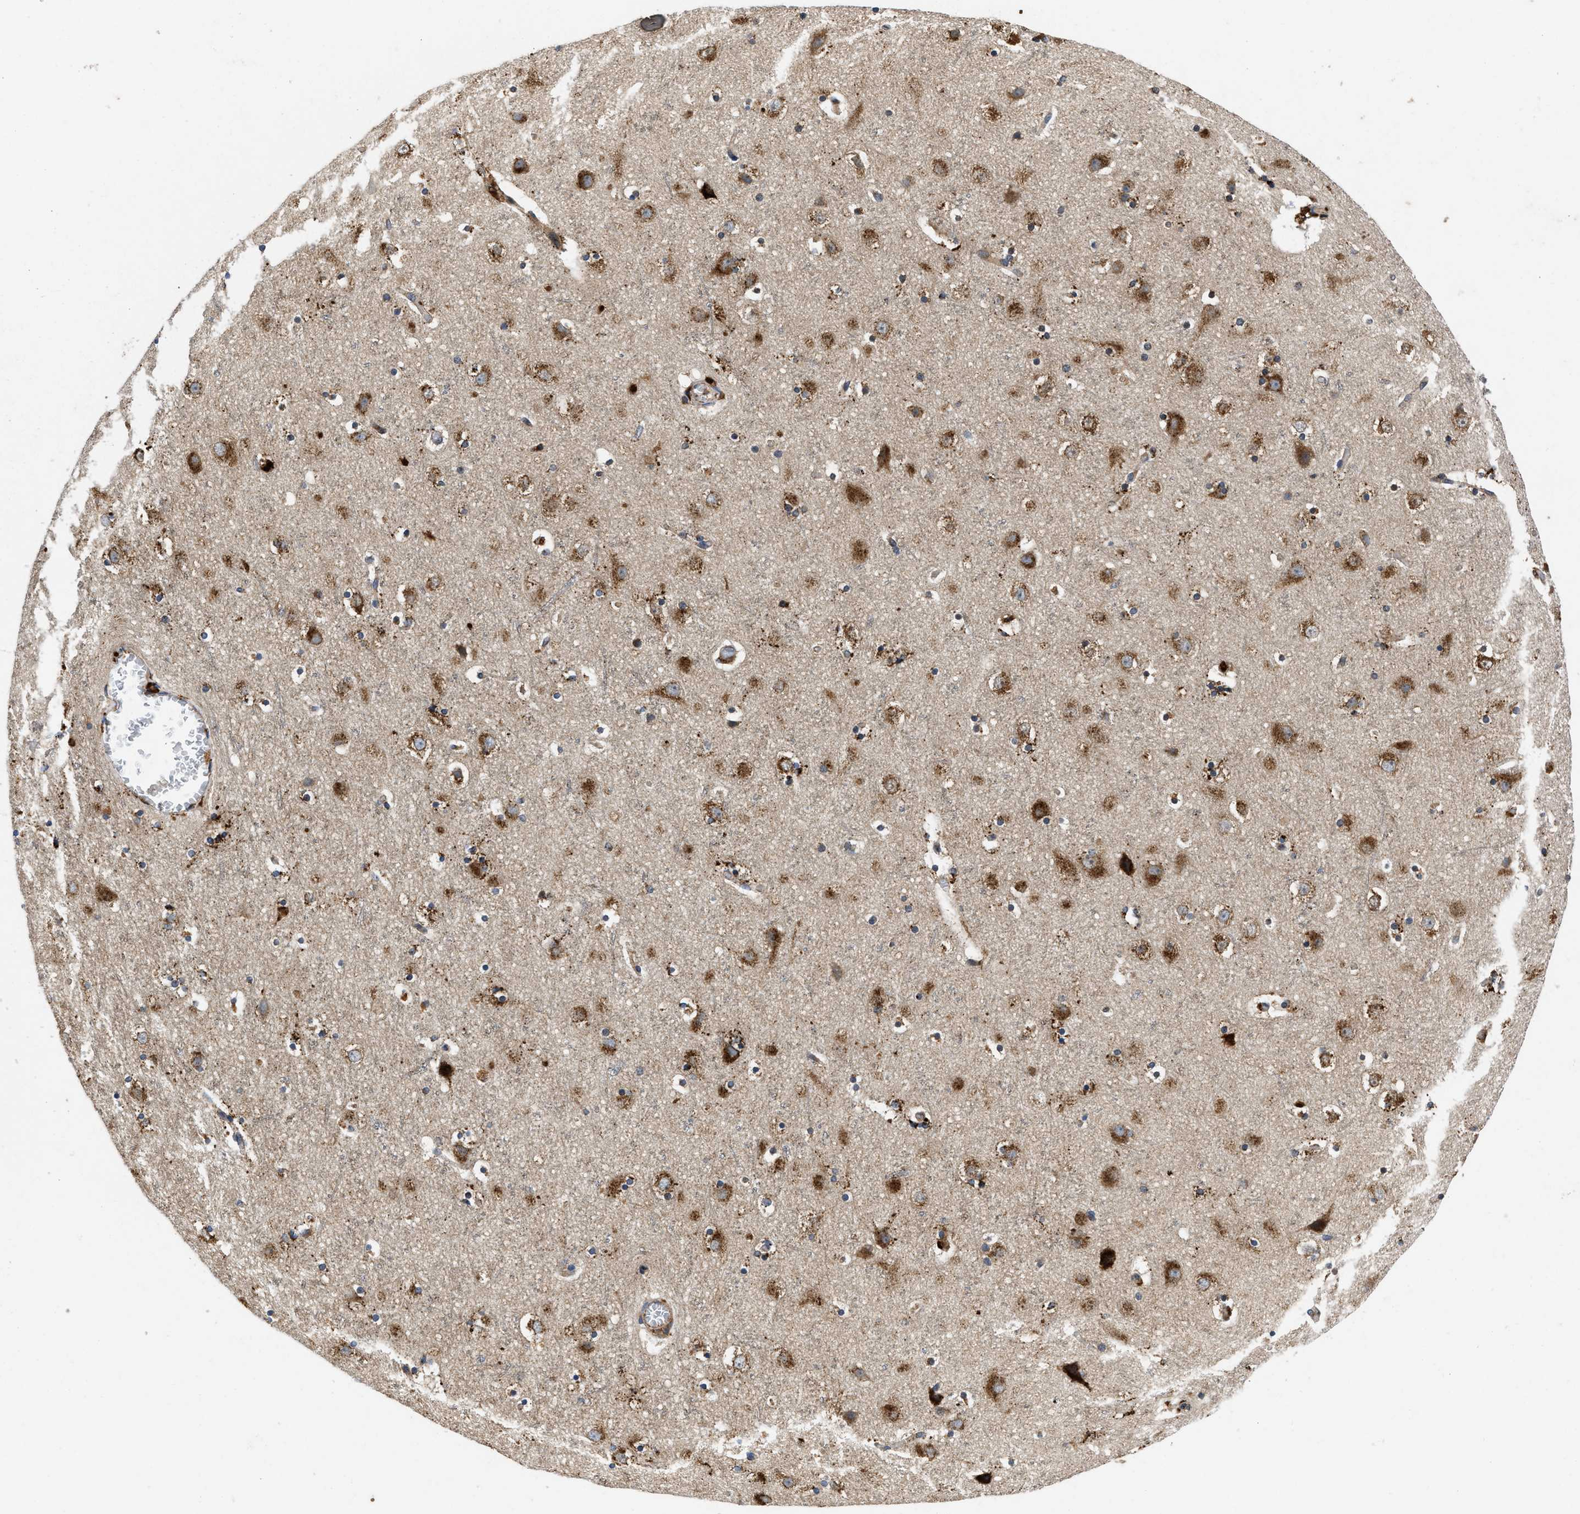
{"staining": {"intensity": "negative", "quantity": "none", "location": "none"}, "tissue": "cerebral cortex", "cell_type": "Endothelial cells", "image_type": "normal", "snomed": [{"axis": "morphology", "description": "Normal tissue, NOS"}, {"axis": "topography", "description": "Cerebral cortex"}], "caption": "Endothelial cells show no significant protein expression in benign cerebral cortex. Brightfield microscopy of immunohistochemistry stained with DAB (3,3'-diaminobenzidine) (brown) and hematoxylin (blue), captured at high magnification.", "gene": "ENPP4", "patient": {"sex": "male", "age": 45}}